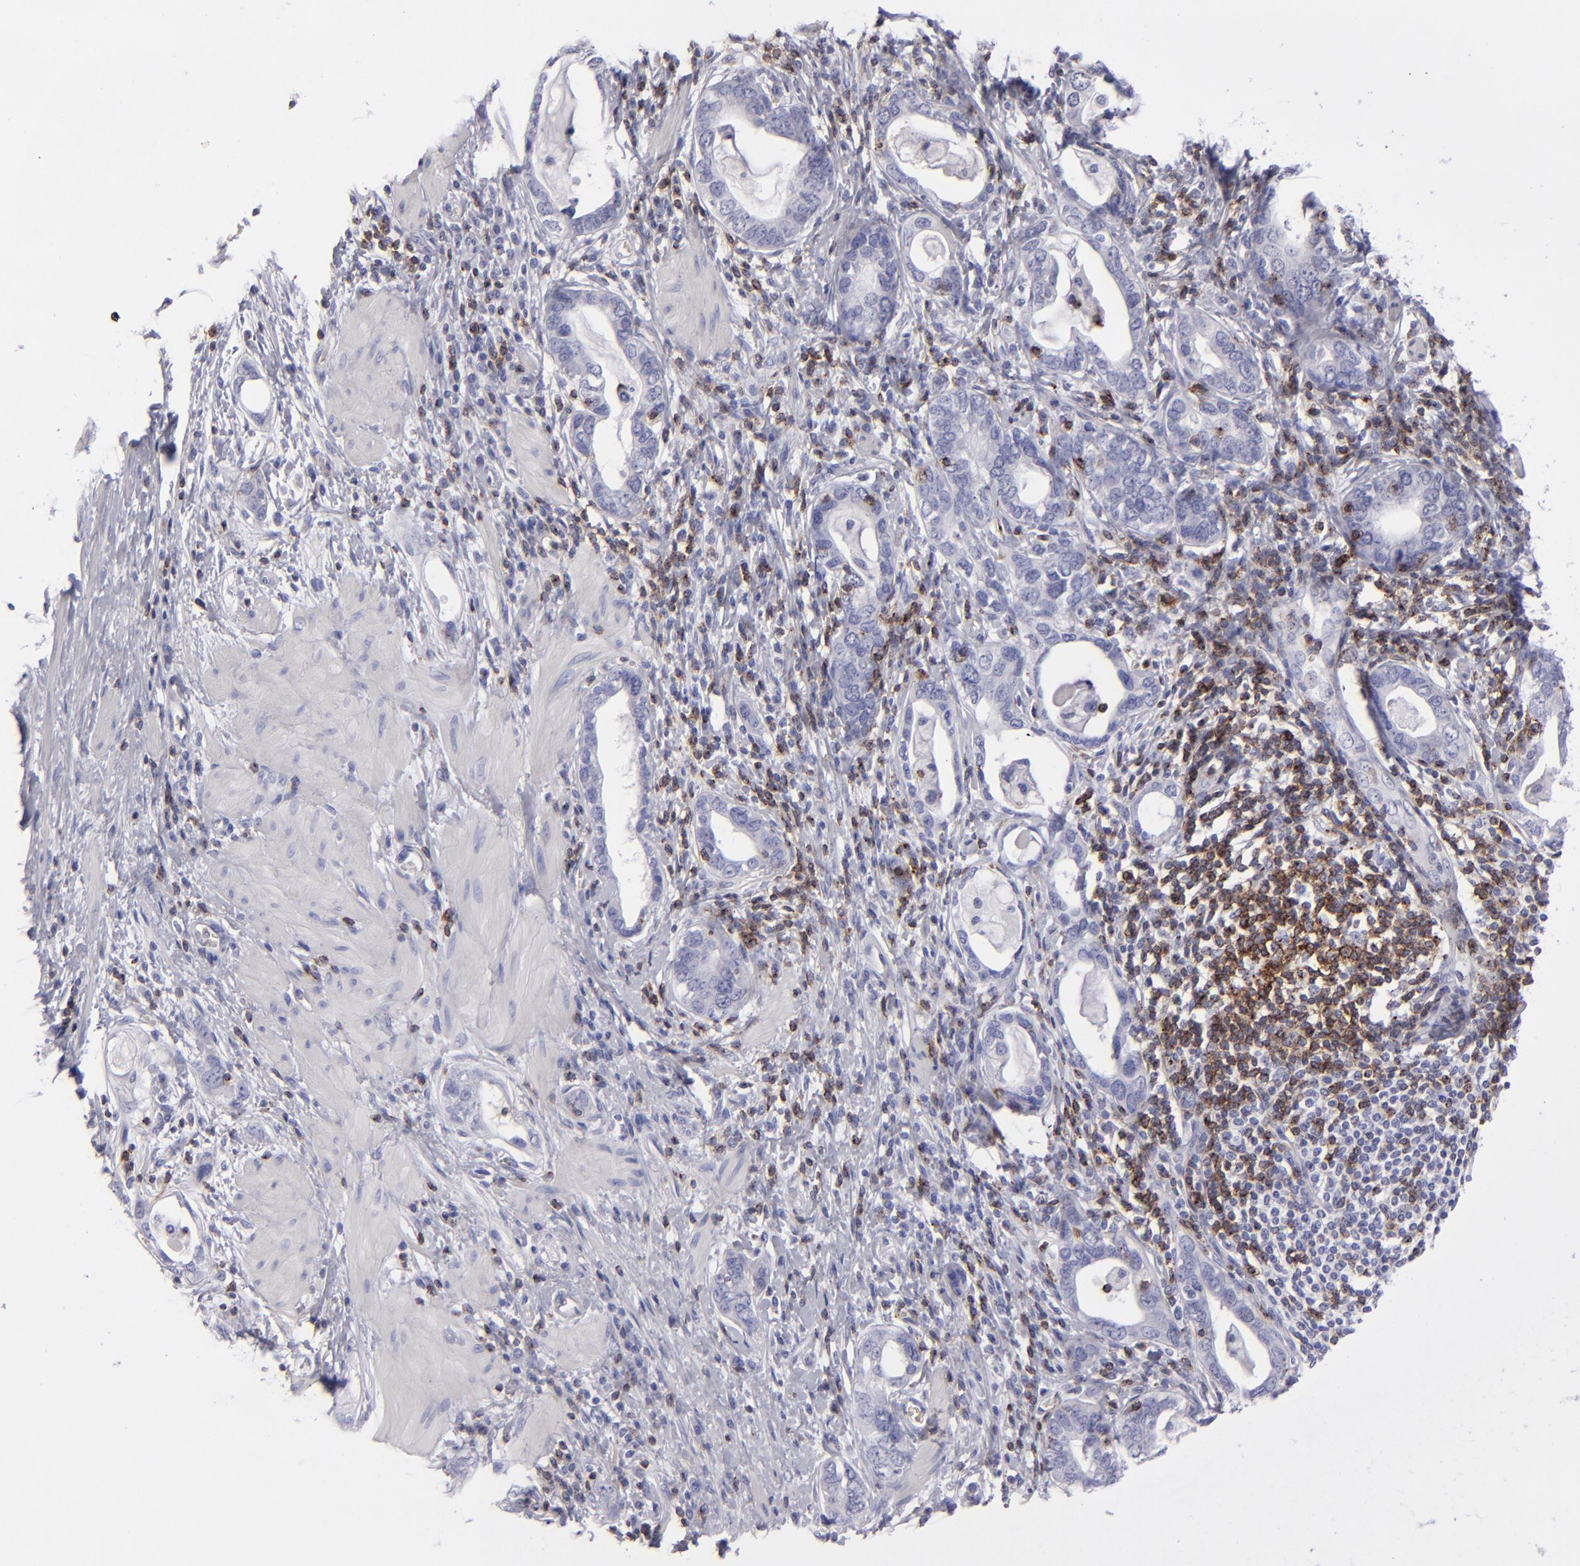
{"staining": {"intensity": "negative", "quantity": "none", "location": "none"}, "tissue": "stomach cancer", "cell_type": "Tumor cells", "image_type": "cancer", "snomed": [{"axis": "morphology", "description": "Adenocarcinoma, NOS"}, {"axis": "topography", "description": "Stomach, lower"}], "caption": "The image exhibits no staining of tumor cells in adenocarcinoma (stomach). (Immunohistochemistry (ihc), brightfield microscopy, high magnification).", "gene": "CD2", "patient": {"sex": "female", "age": 93}}